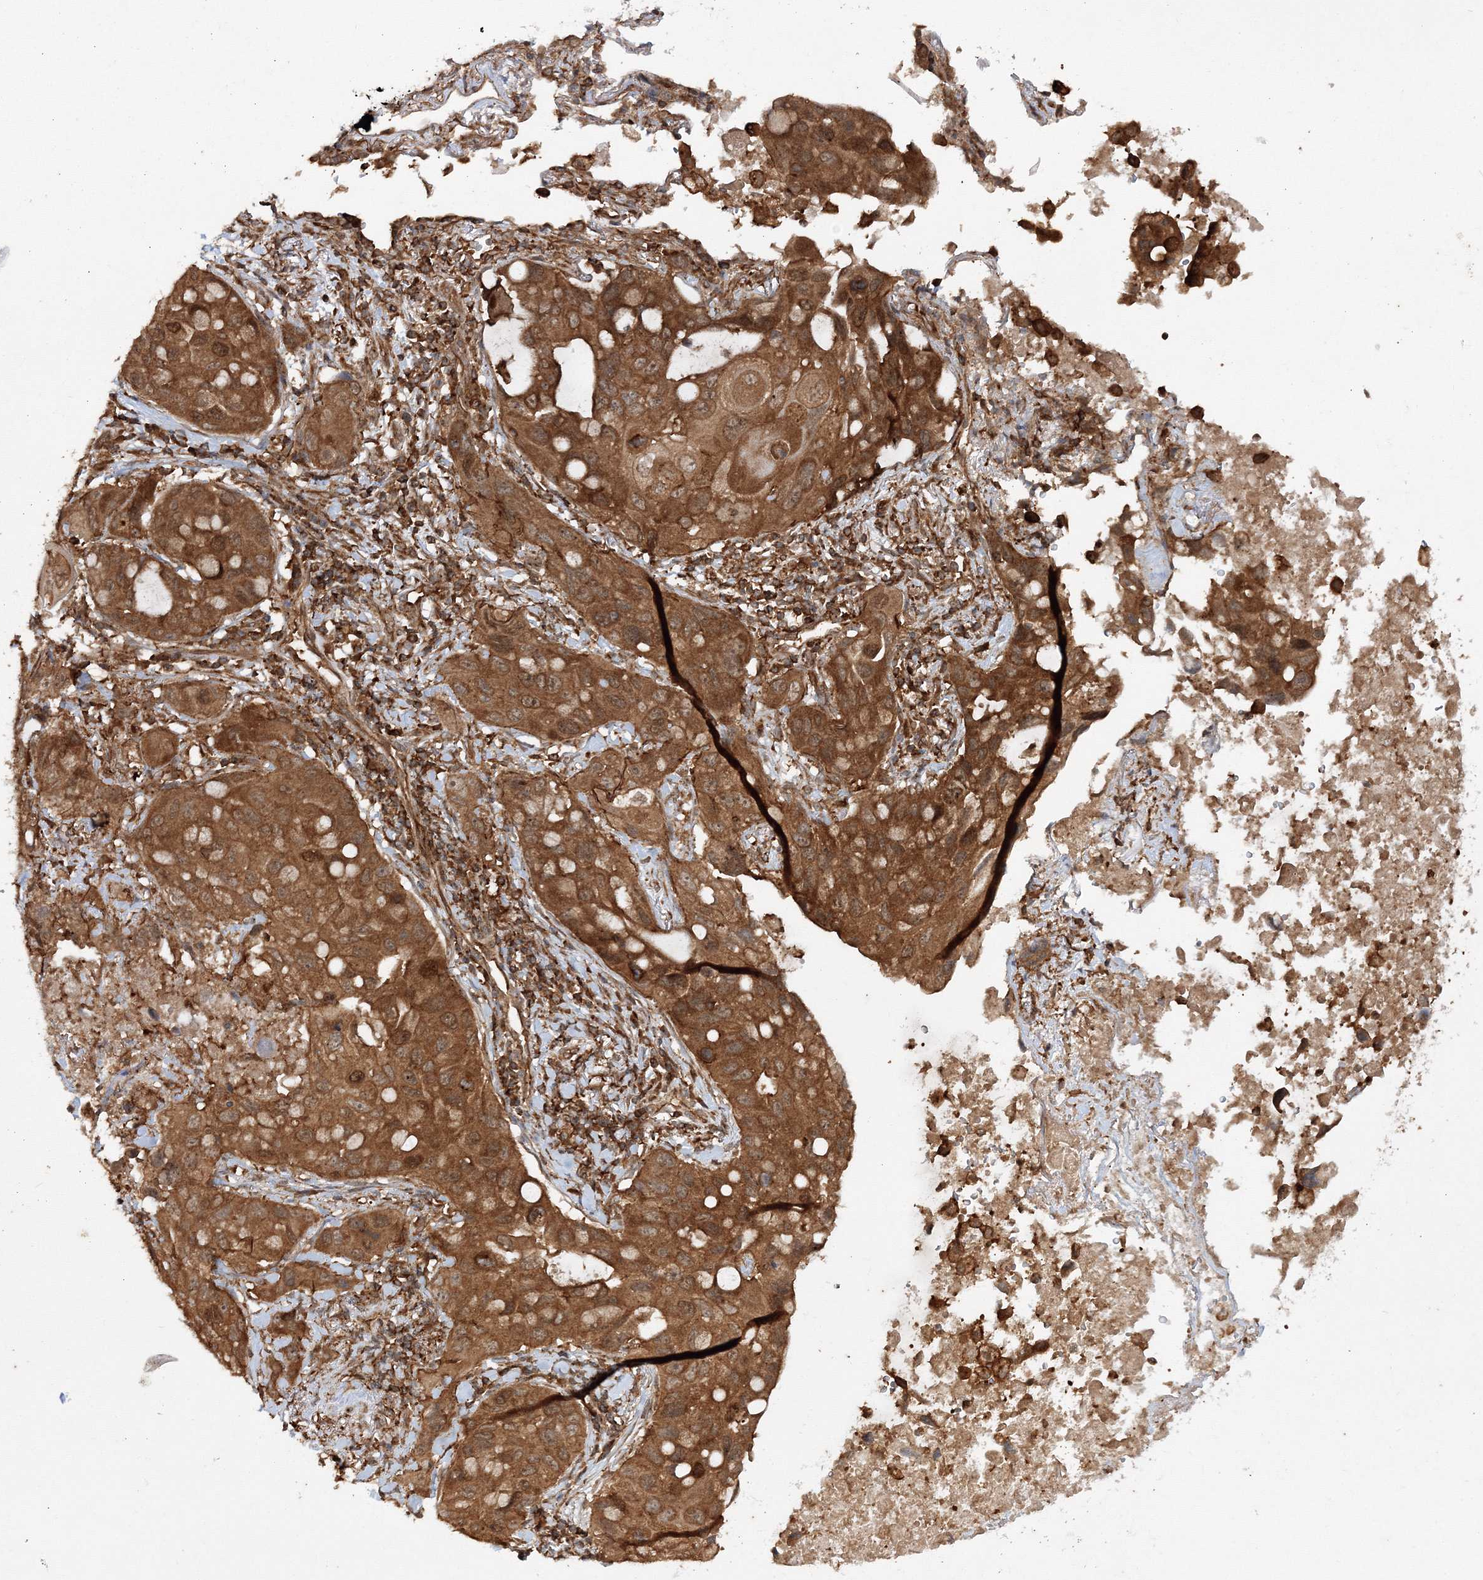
{"staining": {"intensity": "strong", "quantity": ">75%", "location": "cytoplasmic/membranous"}, "tissue": "lung cancer", "cell_type": "Tumor cells", "image_type": "cancer", "snomed": [{"axis": "morphology", "description": "Squamous cell carcinoma, NOS"}, {"axis": "topography", "description": "Lung"}], "caption": "IHC of lung cancer (squamous cell carcinoma) reveals high levels of strong cytoplasmic/membranous staining in about >75% of tumor cells. The protein is stained brown, and the nuclei are stained in blue (DAB (3,3'-diaminobenzidine) IHC with brightfield microscopy, high magnification).", "gene": "WDR37", "patient": {"sex": "female", "age": 73}}